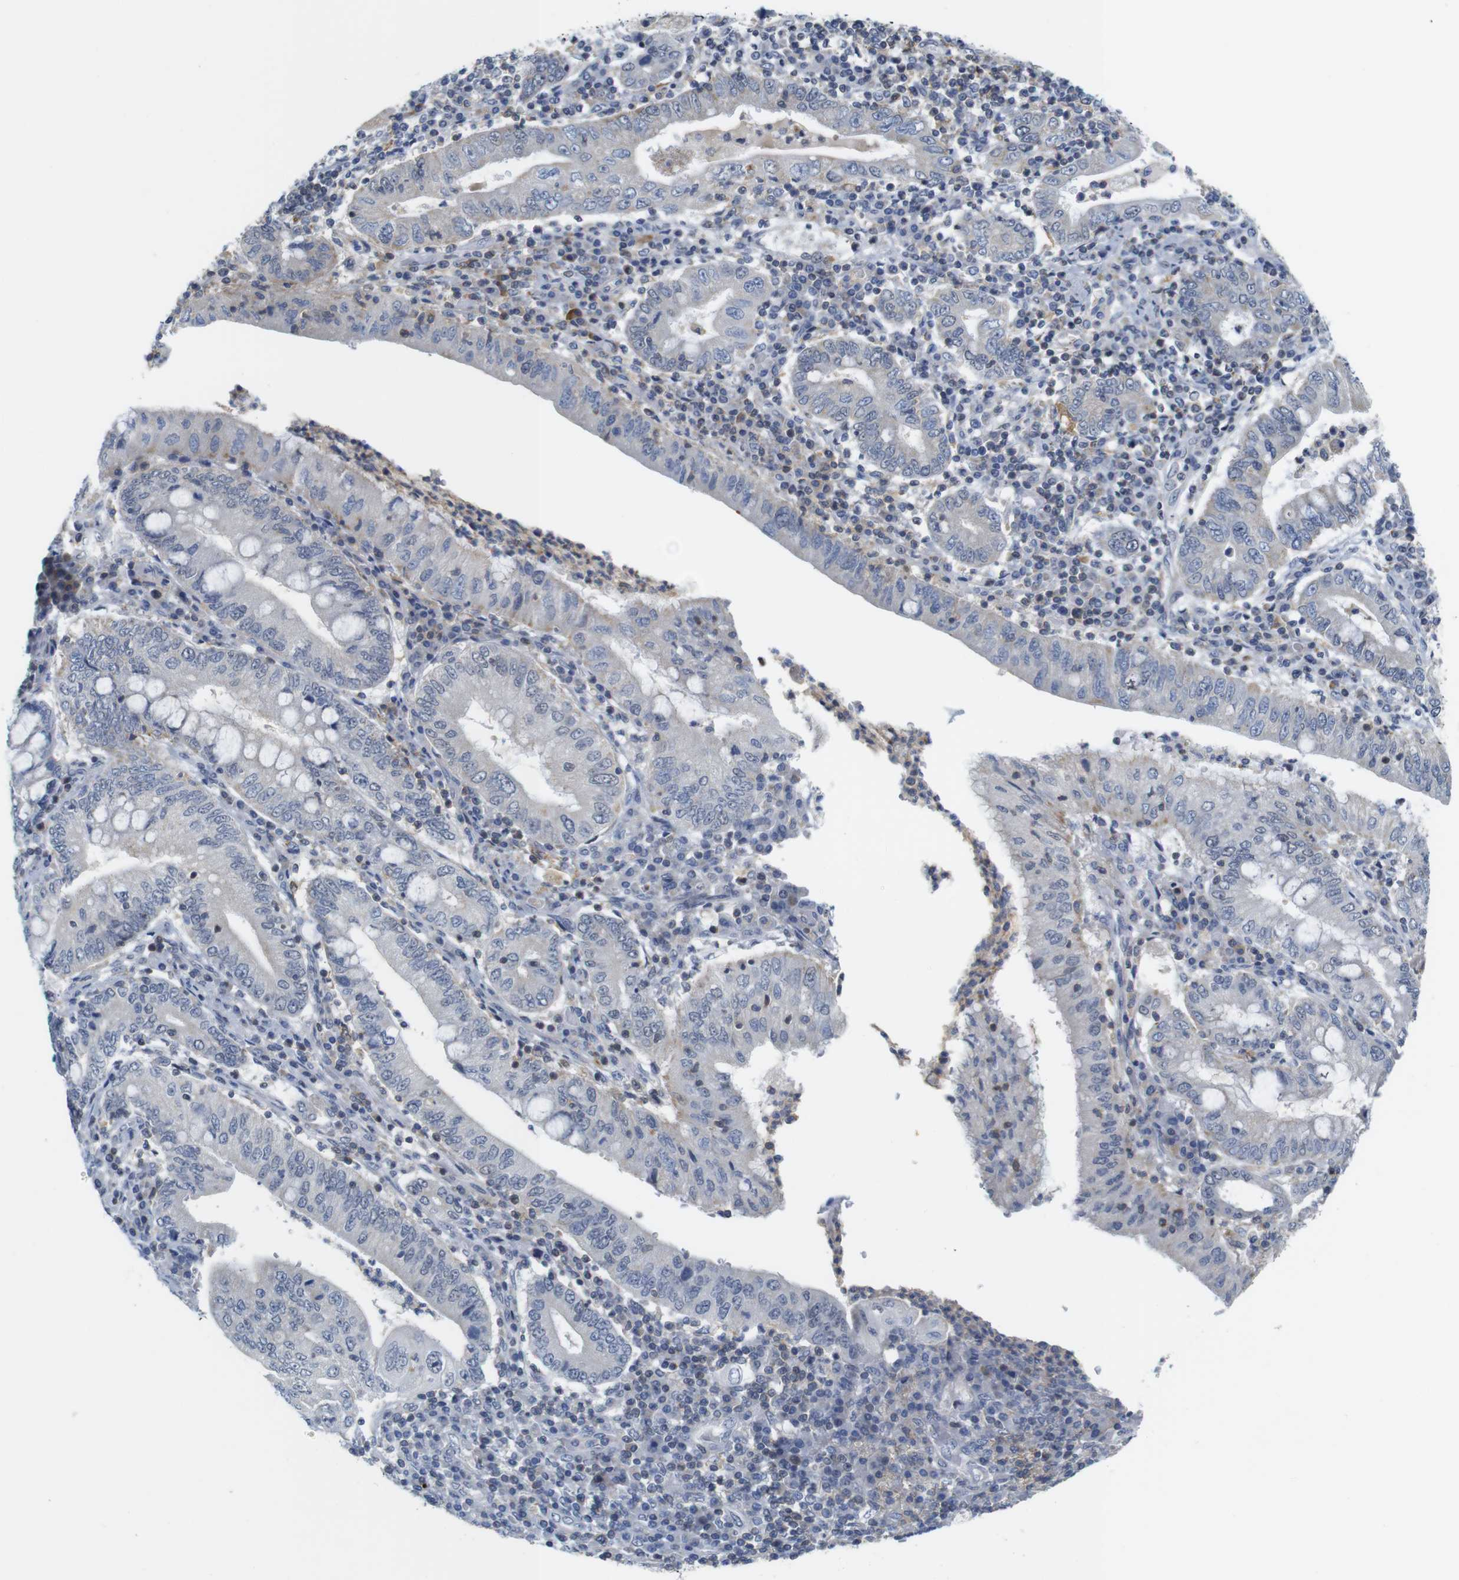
{"staining": {"intensity": "weak", "quantity": "<25%", "location": "cytoplasmic/membranous"}, "tissue": "stomach cancer", "cell_type": "Tumor cells", "image_type": "cancer", "snomed": [{"axis": "morphology", "description": "Normal tissue, NOS"}, {"axis": "morphology", "description": "Adenocarcinoma, NOS"}, {"axis": "topography", "description": "Esophagus"}, {"axis": "topography", "description": "Stomach, upper"}, {"axis": "topography", "description": "Peripheral nerve tissue"}], "caption": "IHC histopathology image of stomach cancer stained for a protein (brown), which exhibits no positivity in tumor cells.", "gene": "OTOF", "patient": {"sex": "male", "age": 62}}